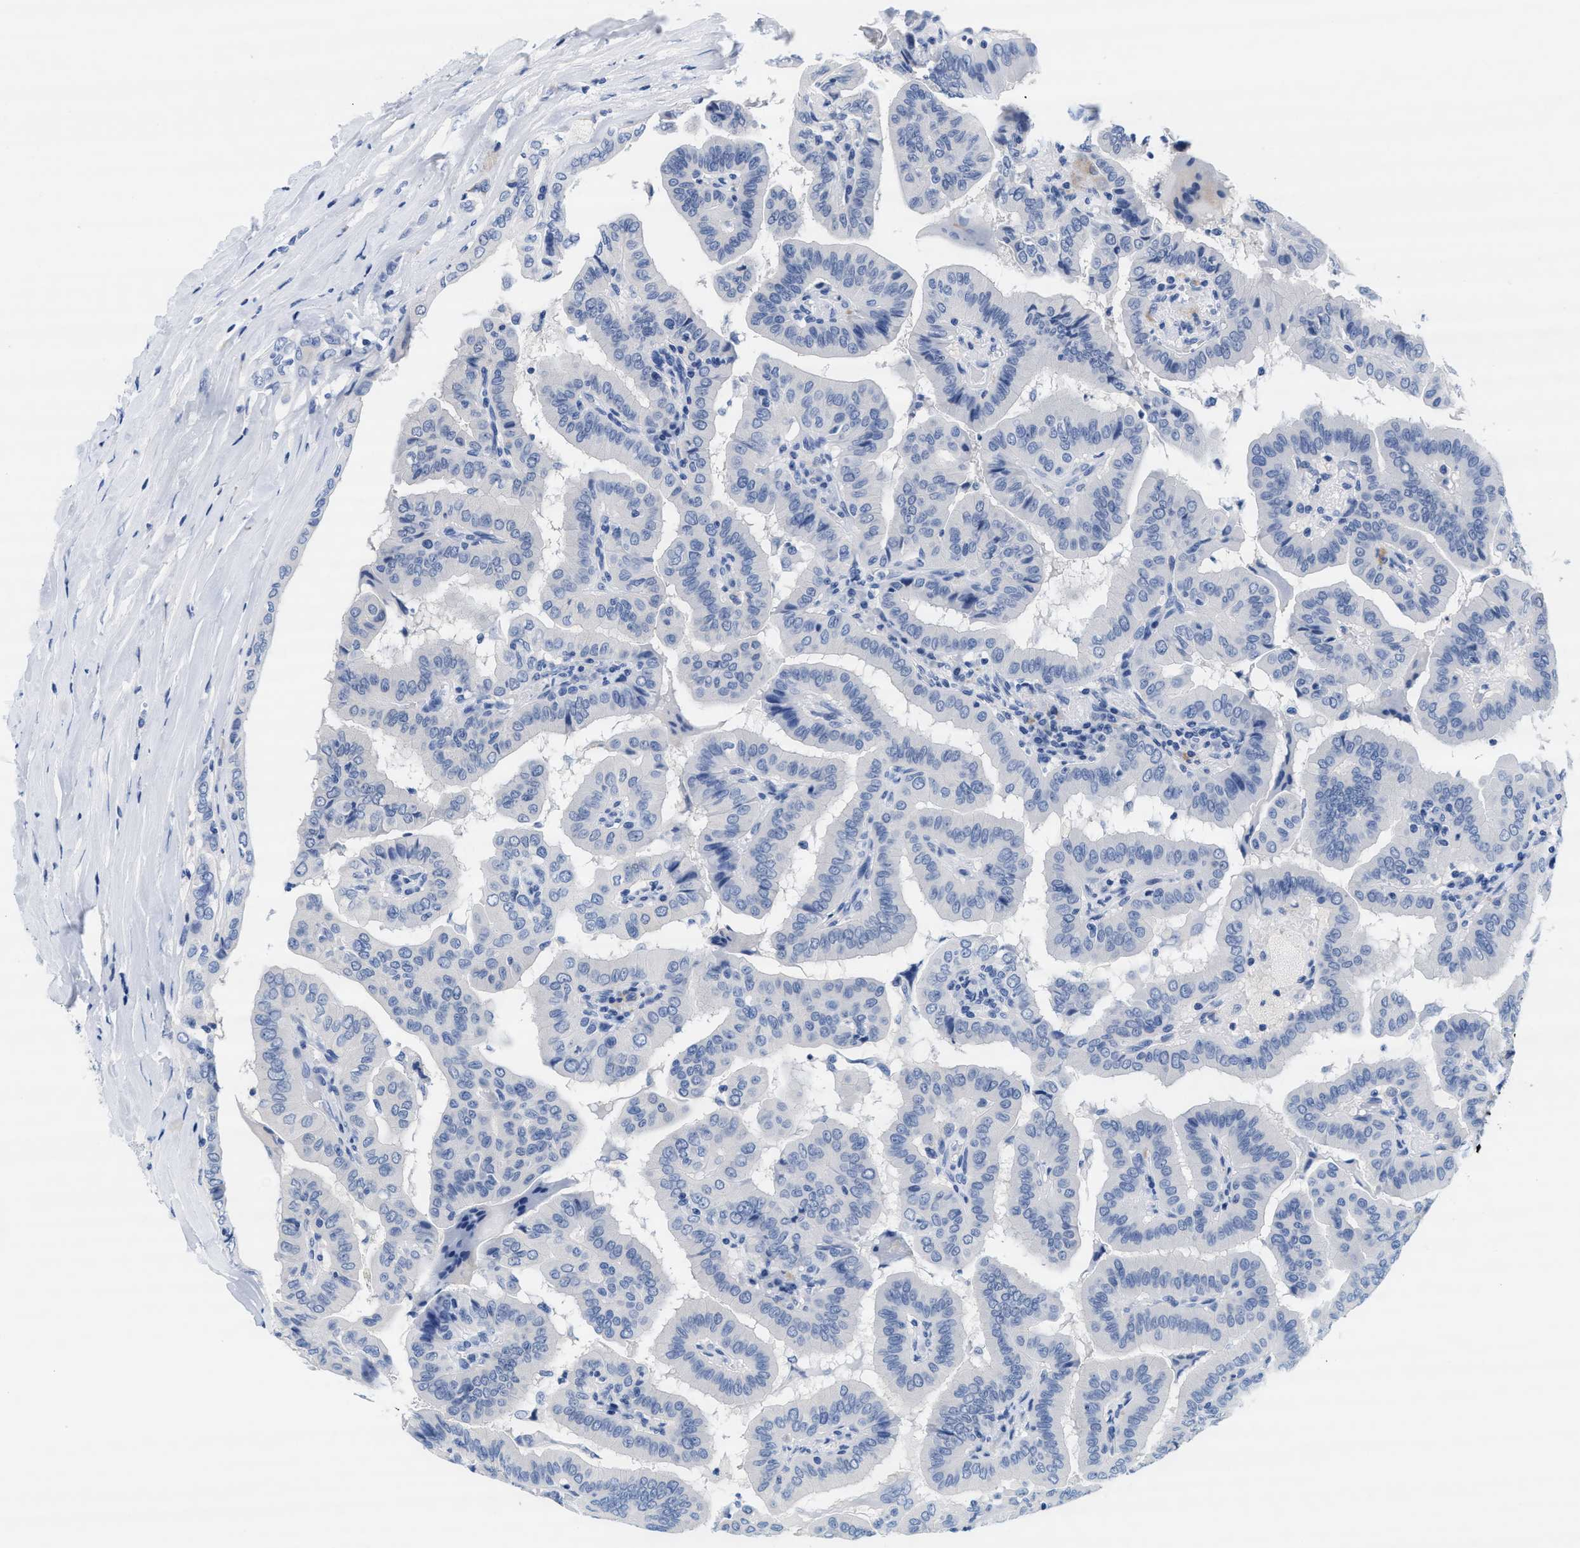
{"staining": {"intensity": "negative", "quantity": "none", "location": "none"}, "tissue": "thyroid cancer", "cell_type": "Tumor cells", "image_type": "cancer", "snomed": [{"axis": "morphology", "description": "Papillary adenocarcinoma, NOS"}, {"axis": "topography", "description": "Thyroid gland"}], "caption": "This is an immunohistochemistry histopathology image of thyroid papillary adenocarcinoma. There is no positivity in tumor cells.", "gene": "TTC3", "patient": {"sex": "male", "age": 33}}